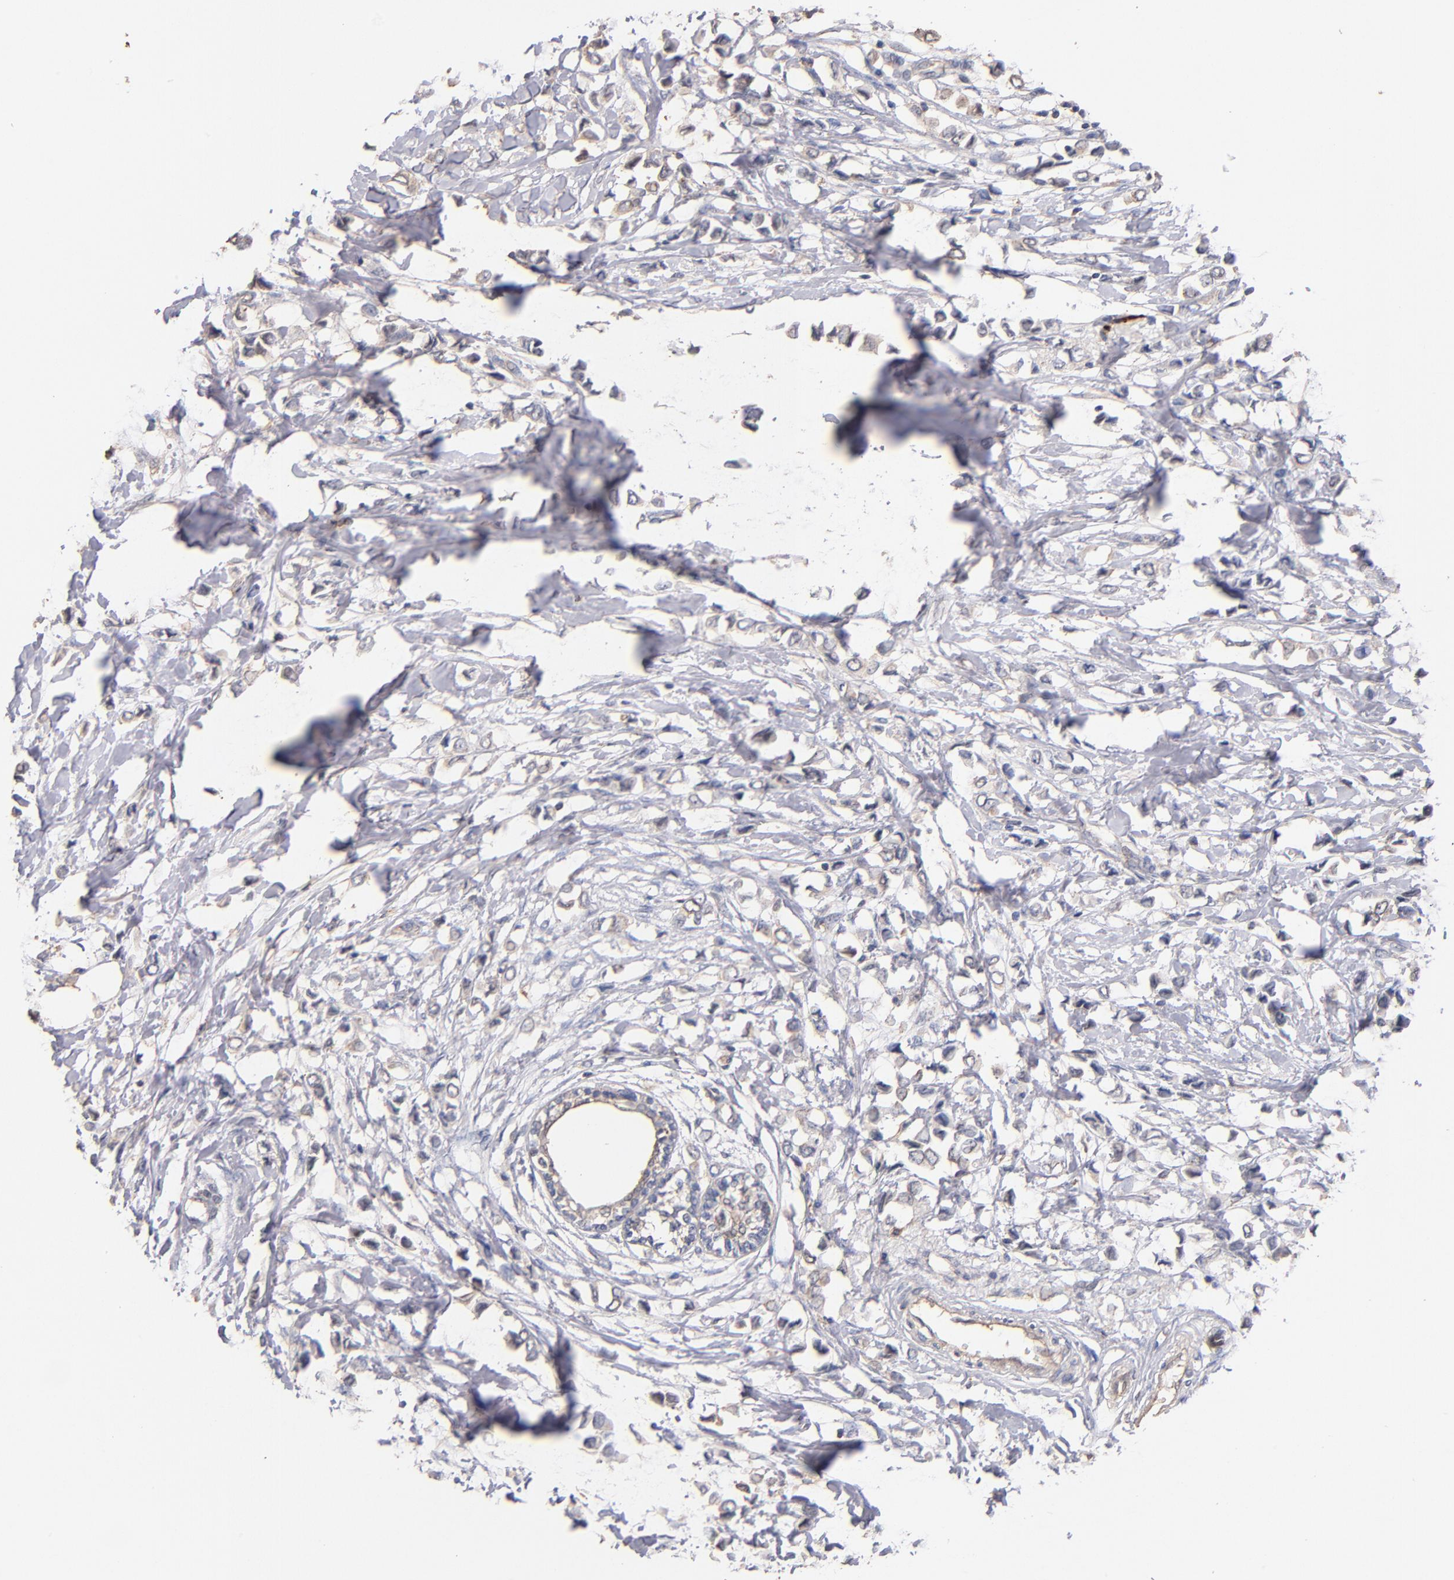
{"staining": {"intensity": "weak", "quantity": "<25%", "location": "cytoplasmic/membranous"}, "tissue": "breast cancer", "cell_type": "Tumor cells", "image_type": "cancer", "snomed": [{"axis": "morphology", "description": "Lobular carcinoma"}, {"axis": "topography", "description": "Breast"}], "caption": "Immunohistochemistry micrograph of human breast lobular carcinoma stained for a protein (brown), which demonstrates no positivity in tumor cells.", "gene": "RO60", "patient": {"sex": "female", "age": 51}}